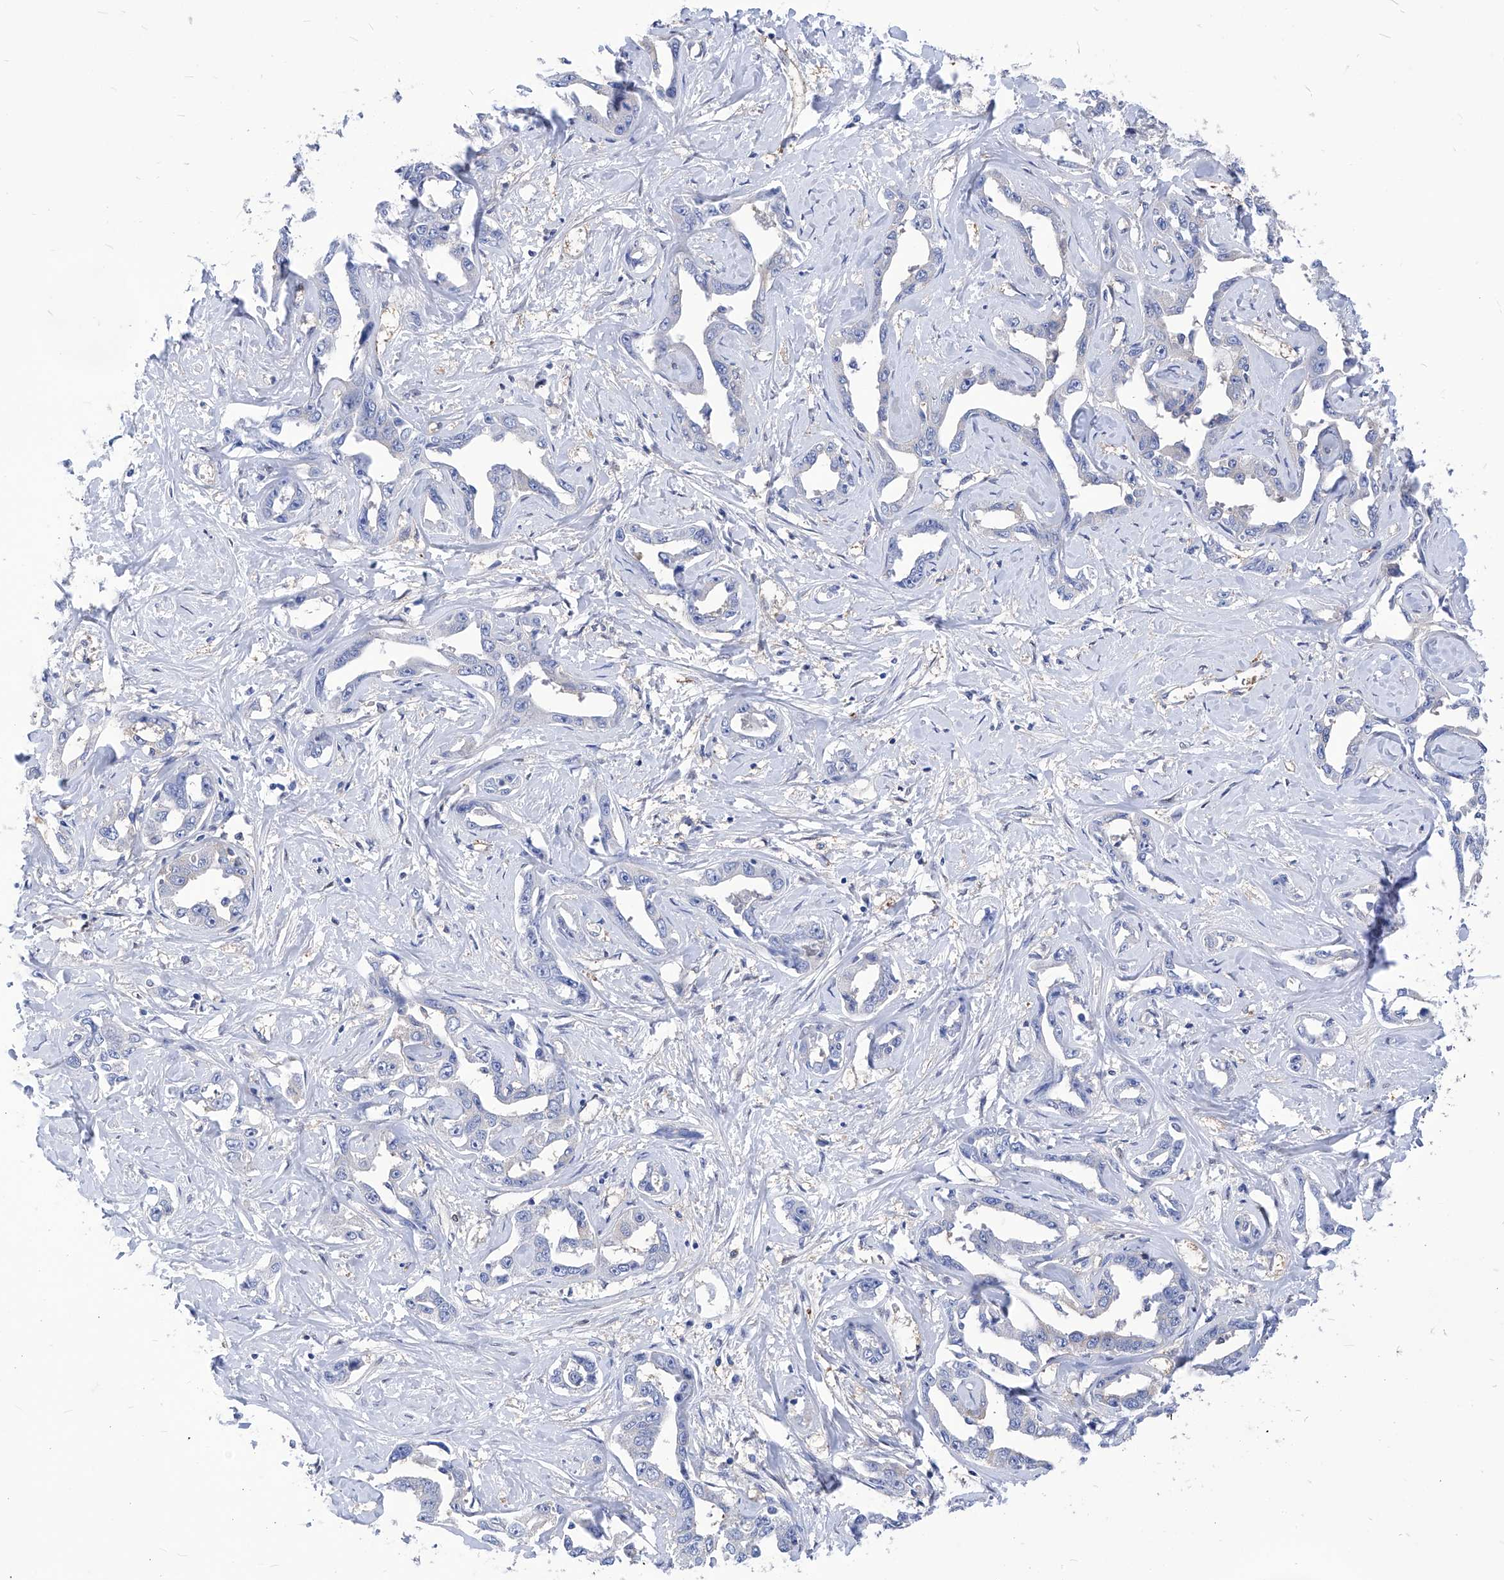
{"staining": {"intensity": "negative", "quantity": "none", "location": "none"}, "tissue": "liver cancer", "cell_type": "Tumor cells", "image_type": "cancer", "snomed": [{"axis": "morphology", "description": "Cholangiocarcinoma"}, {"axis": "topography", "description": "Liver"}], "caption": "Immunohistochemistry (IHC) histopathology image of neoplastic tissue: human cholangiocarcinoma (liver) stained with DAB (3,3'-diaminobenzidine) reveals no significant protein staining in tumor cells. (DAB (3,3'-diaminobenzidine) IHC with hematoxylin counter stain).", "gene": "XPNPEP1", "patient": {"sex": "male", "age": 59}}